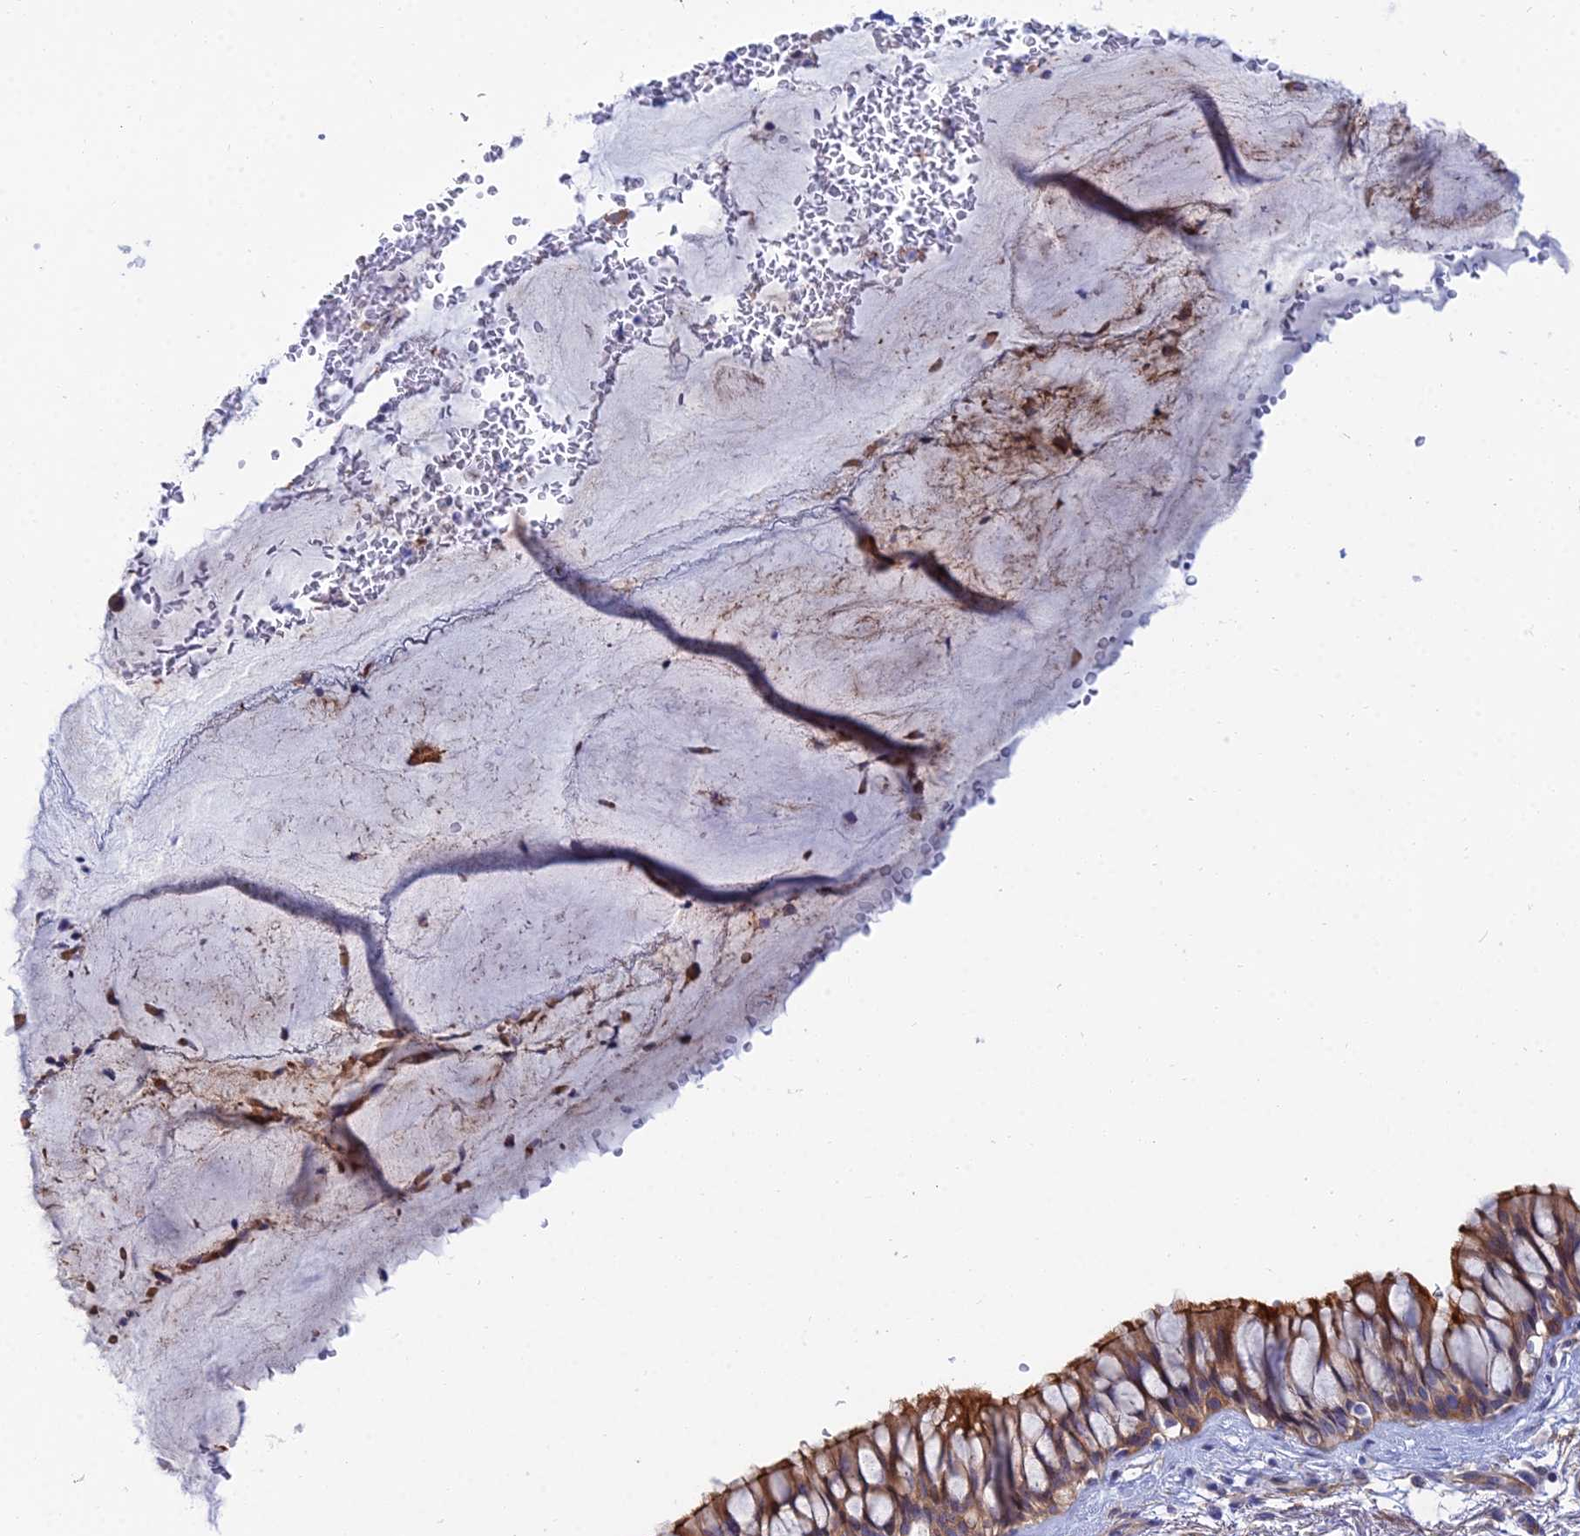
{"staining": {"intensity": "moderate", "quantity": "25%-75%", "location": "cytoplasmic/membranous"}, "tissue": "bronchus", "cell_type": "Respiratory epithelial cells", "image_type": "normal", "snomed": [{"axis": "morphology", "description": "Normal tissue, NOS"}, {"axis": "topography", "description": "Bronchus"}], "caption": "Approximately 25%-75% of respiratory epithelial cells in unremarkable bronchus exhibit moderate cytoplasmic/membranous protein positivity as visualized by brown immunohistochemical staining.", "gene": "TRIM43B", "patient": {"sex": "male", "age": 66}}